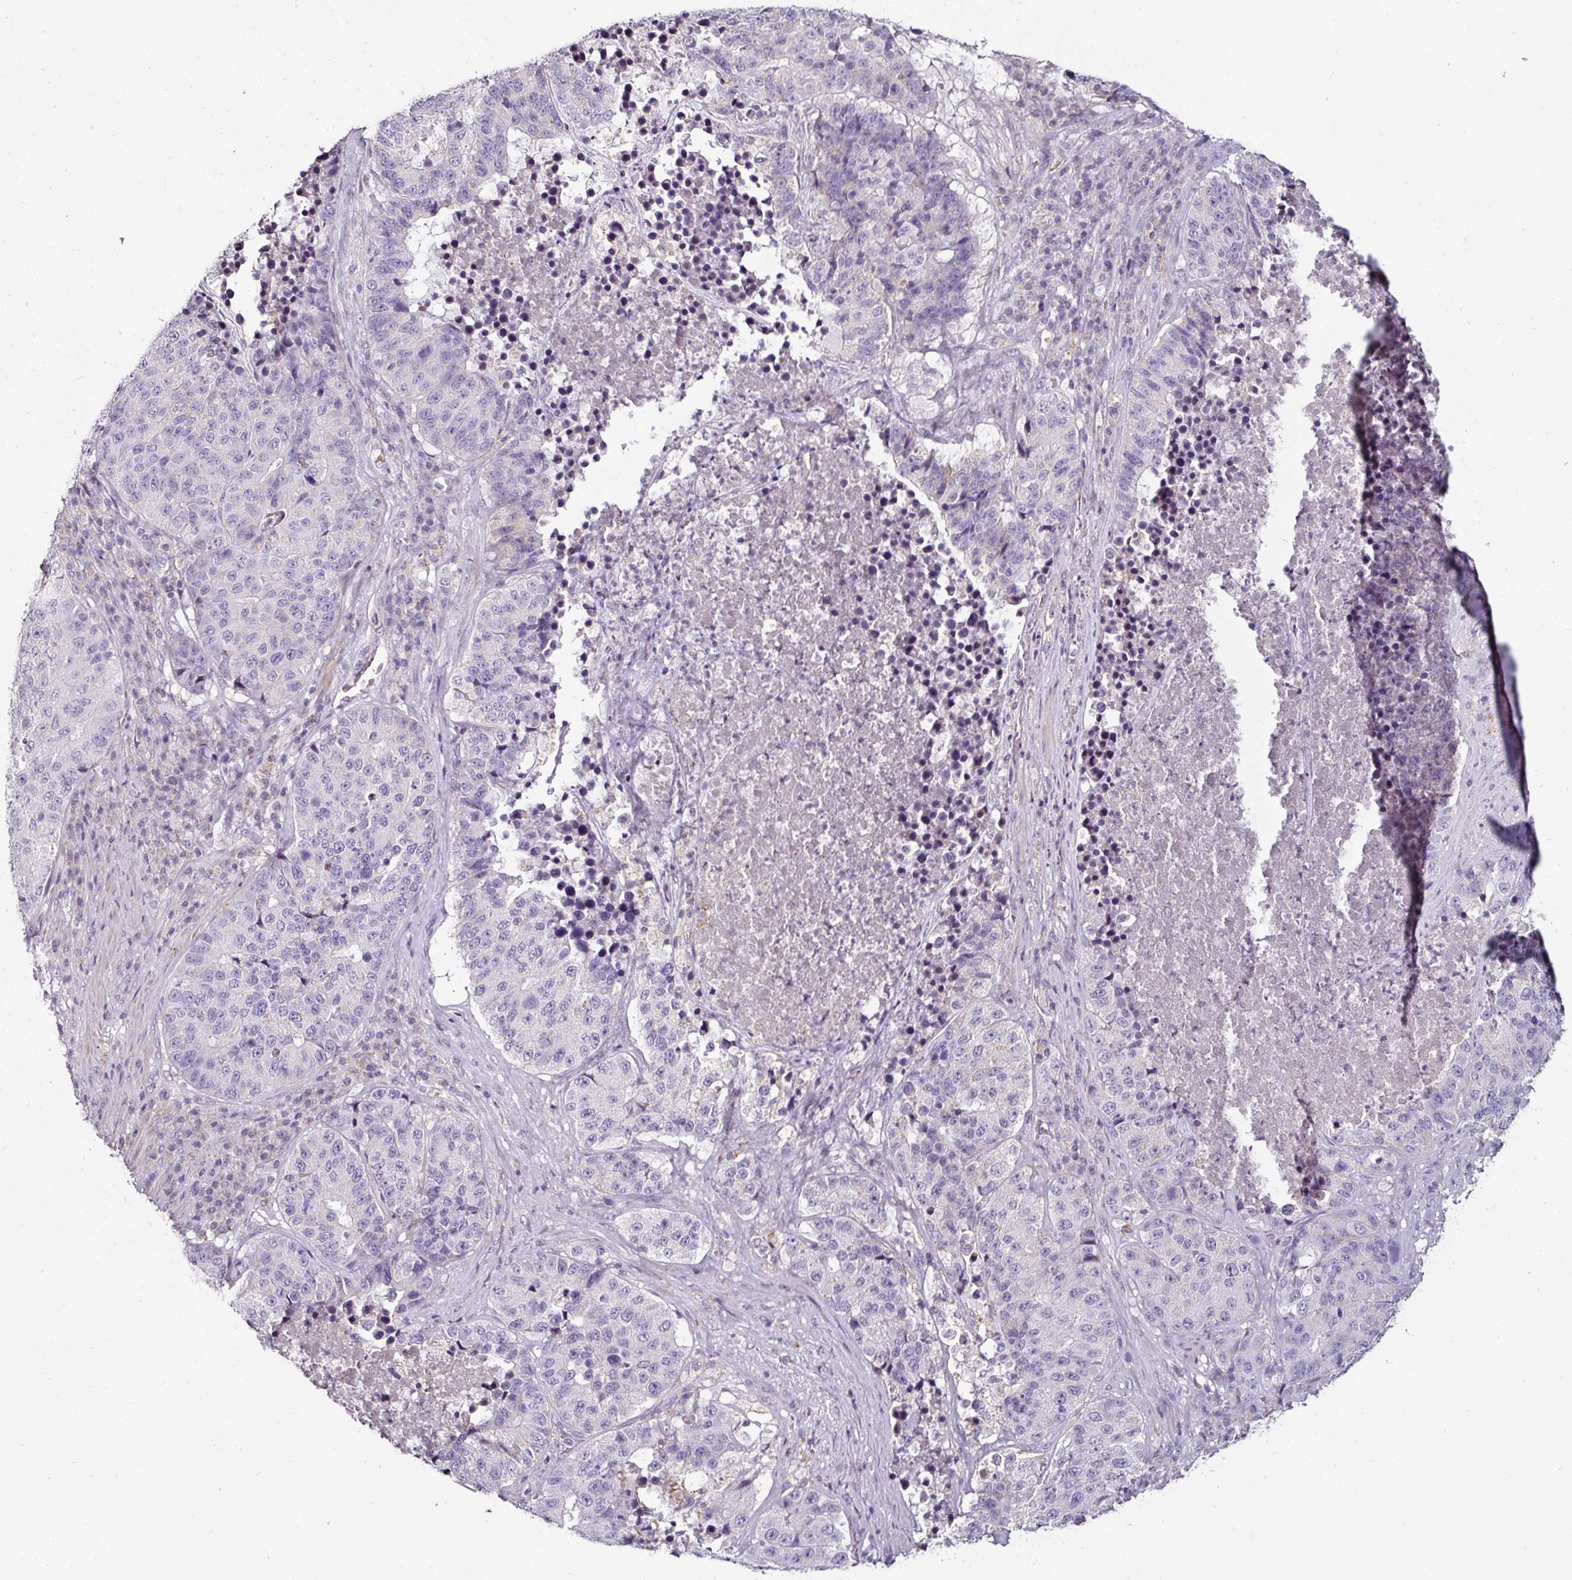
{"staining": {"intensity": "negative", "quantity": "none", "location": "none"}, "tissue": "stomach cancer", "cell_type": "Tumor cells", "image_type": "cancer", "snomed": [{"axis": "morphology", "description": "Adenocarcinoma, NOS"}, {"axis": "topography", "description": "Stomach"}], "caption": "Immunohistochemistry of stomach cancer reveals no staining in tumor cells.", "gene": "CAP2", "patient": {"sex": "male", "age": 71}}